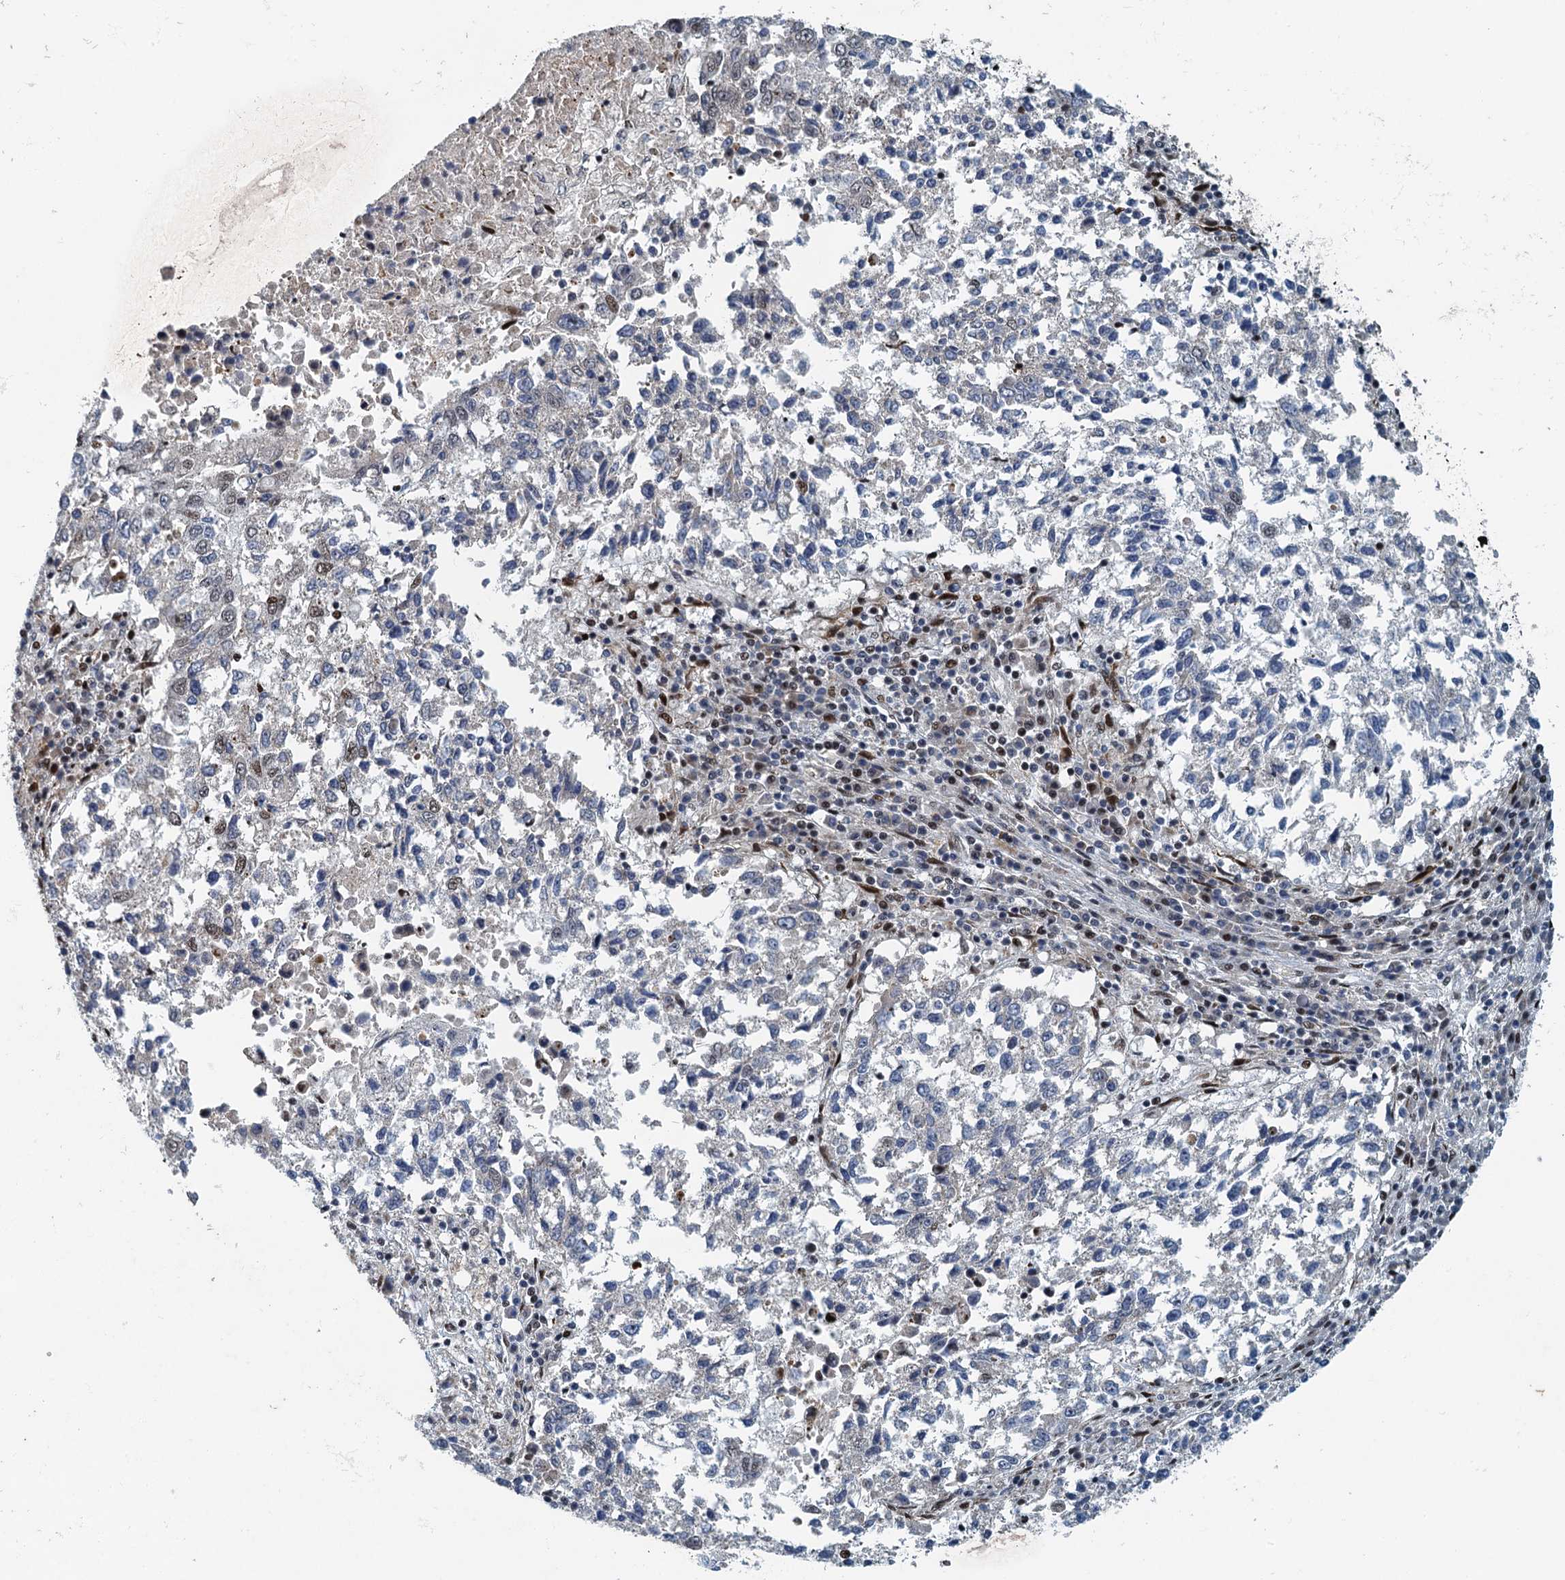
{"staining": {"intensity": "weak", "quantity": "<25%", "location": "nuclear"}, "tissue": "lung cancer", "cell_type": "Tumor cells", "image_type": "cancer", "snomed": [{"axis": "morphology", "description": "Squamous cell carcinoma, NOS"}, {"axis": "topography", "description": "Lung"}], "caption": "An IHC histopathology image of squamous cell carcinoma (lung) is shown. There is no staining in tumor cells of squamous cell carcinoma (lung).", "gene": "ANKRD13D", "patient": {"sex": "male", "age": 73}}